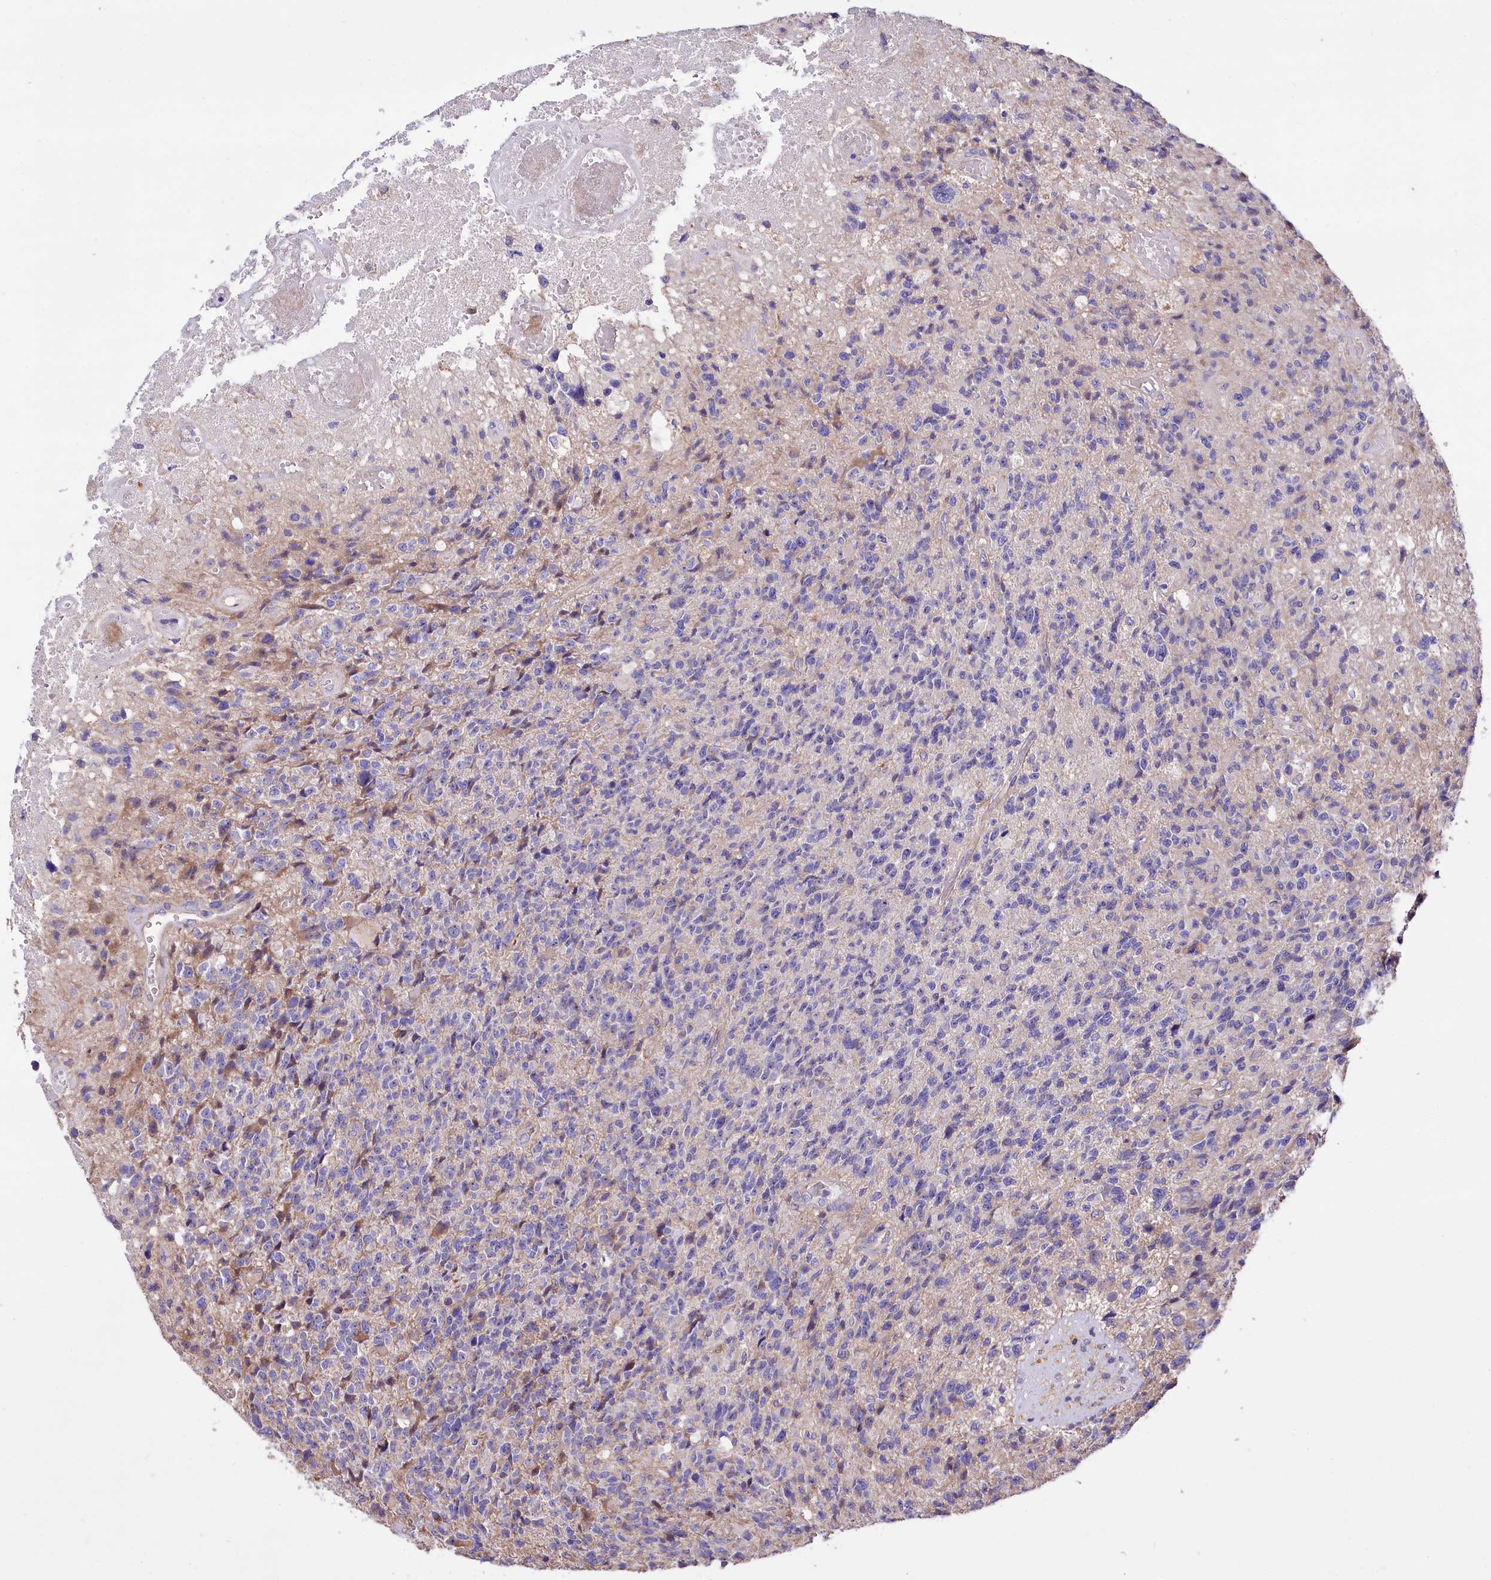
{"staining": {"intensity": "weak", "quantity": "<25%", "location": "cytoplasmic/membranous"}, "tissue": "glioma", "cell_type": "Tumor cells", "image_type": "cancer", "snomed": [{"axis": "morphology", "description": "Glioma, malignant, High grade"}, {"axis": "topography", "description": "Brain"}], "caption": "A micrograph of human malignant high-grade glioma is negative for staining in tumor cells.", "gene": "RPUSD3", "patient": {"sex": "male", "age": 76}}